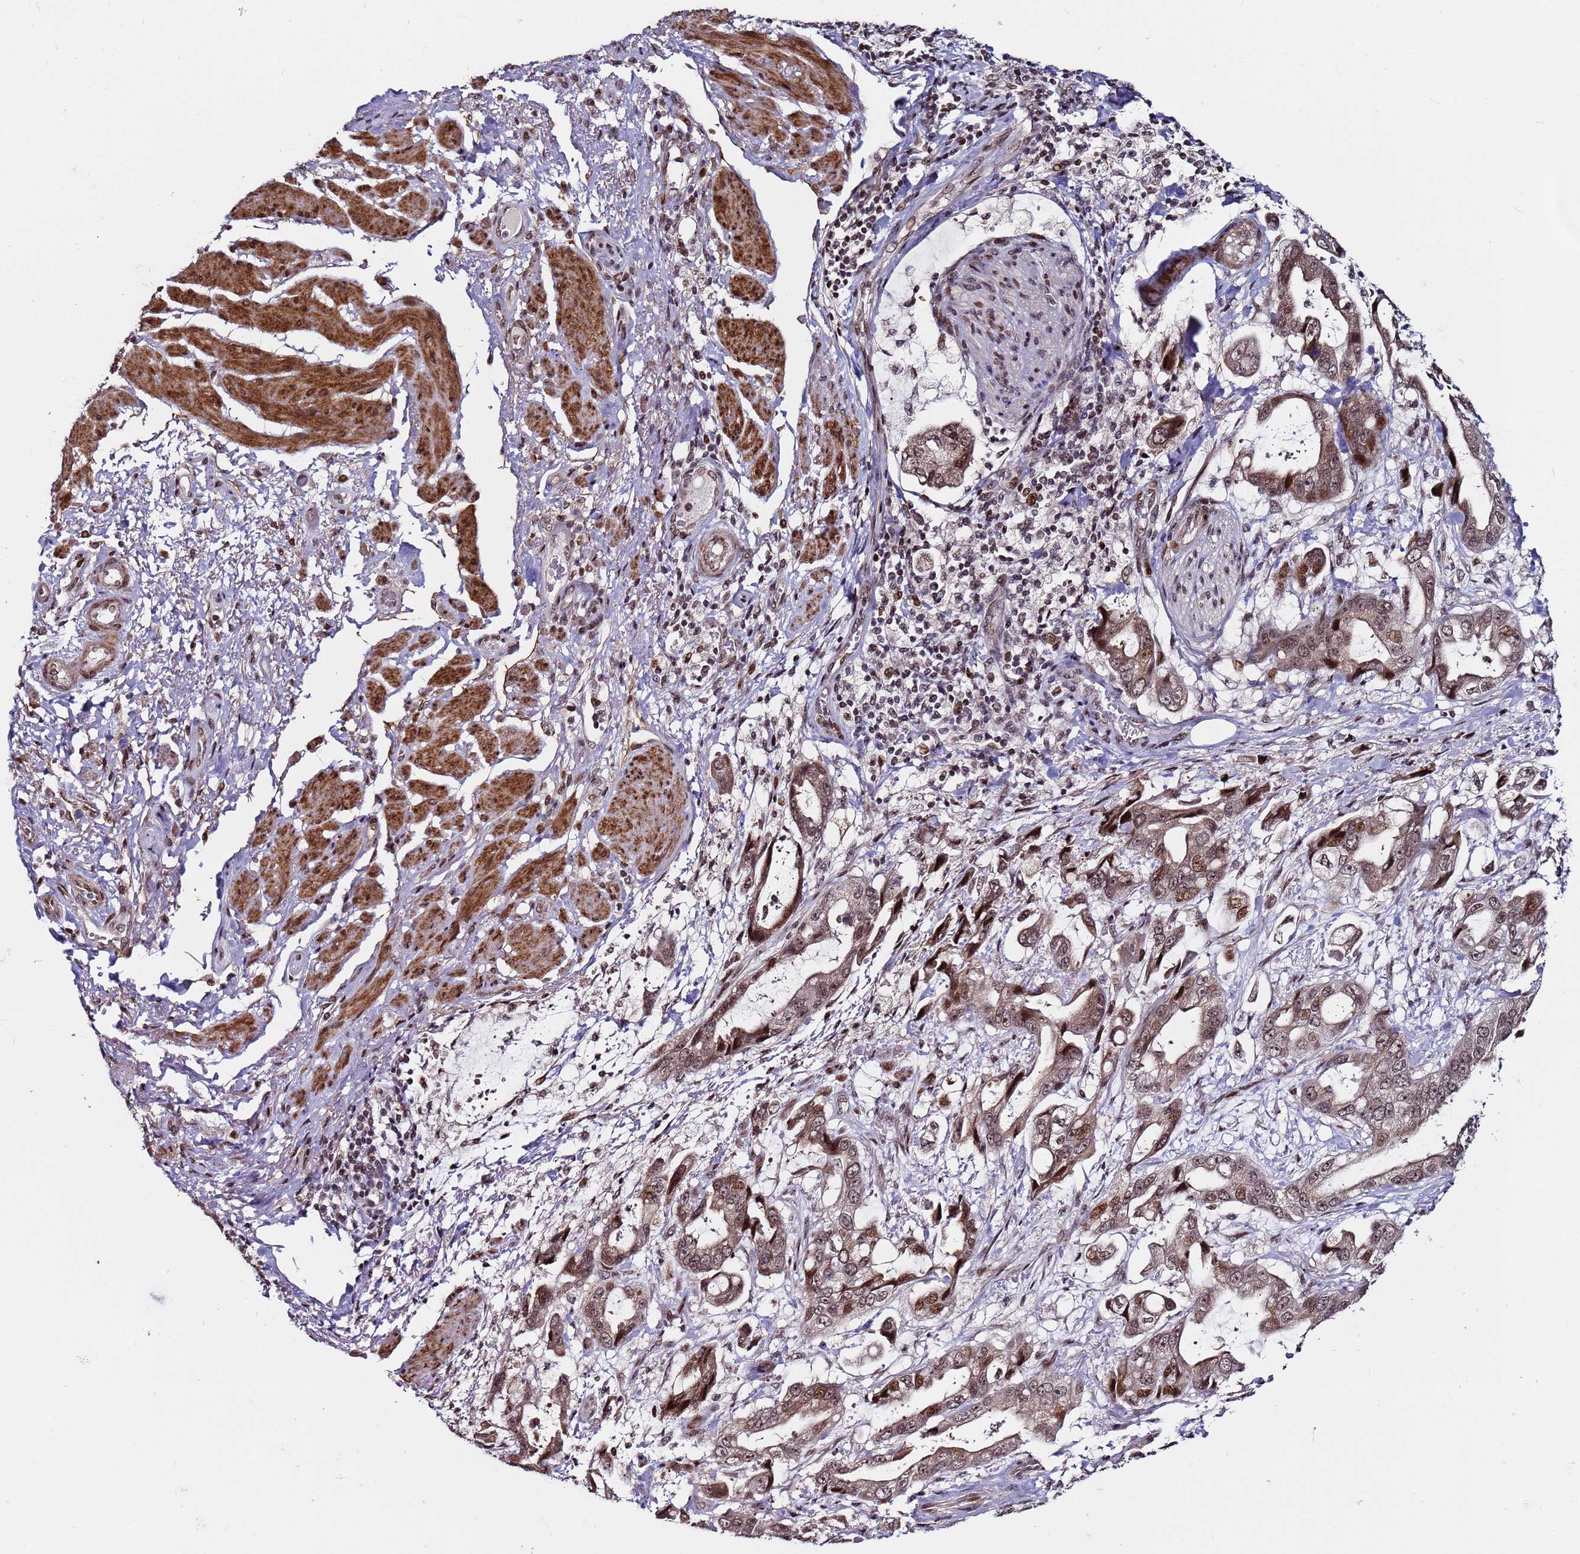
{"staining": {"intensity": "moderate", "quantity": ">75%", "location": "cytoplasmic/membranous,nuclear"}, "tissue": "stomach cancer", "cell_type": "Tumor cells", "image_type": "cancer", "snomed": [{"axis": "morphology", "description": "Adenocarcinoma, NOS"}, {"axis": "topography", "description": "Stomach"}], "caption": "Adenocarcinoma (stomach) stained with a protein marker exhibits moderate staining in tumor cells.", "gene": "PPM1H", "patient": {"sex": "male", "age": 62}}